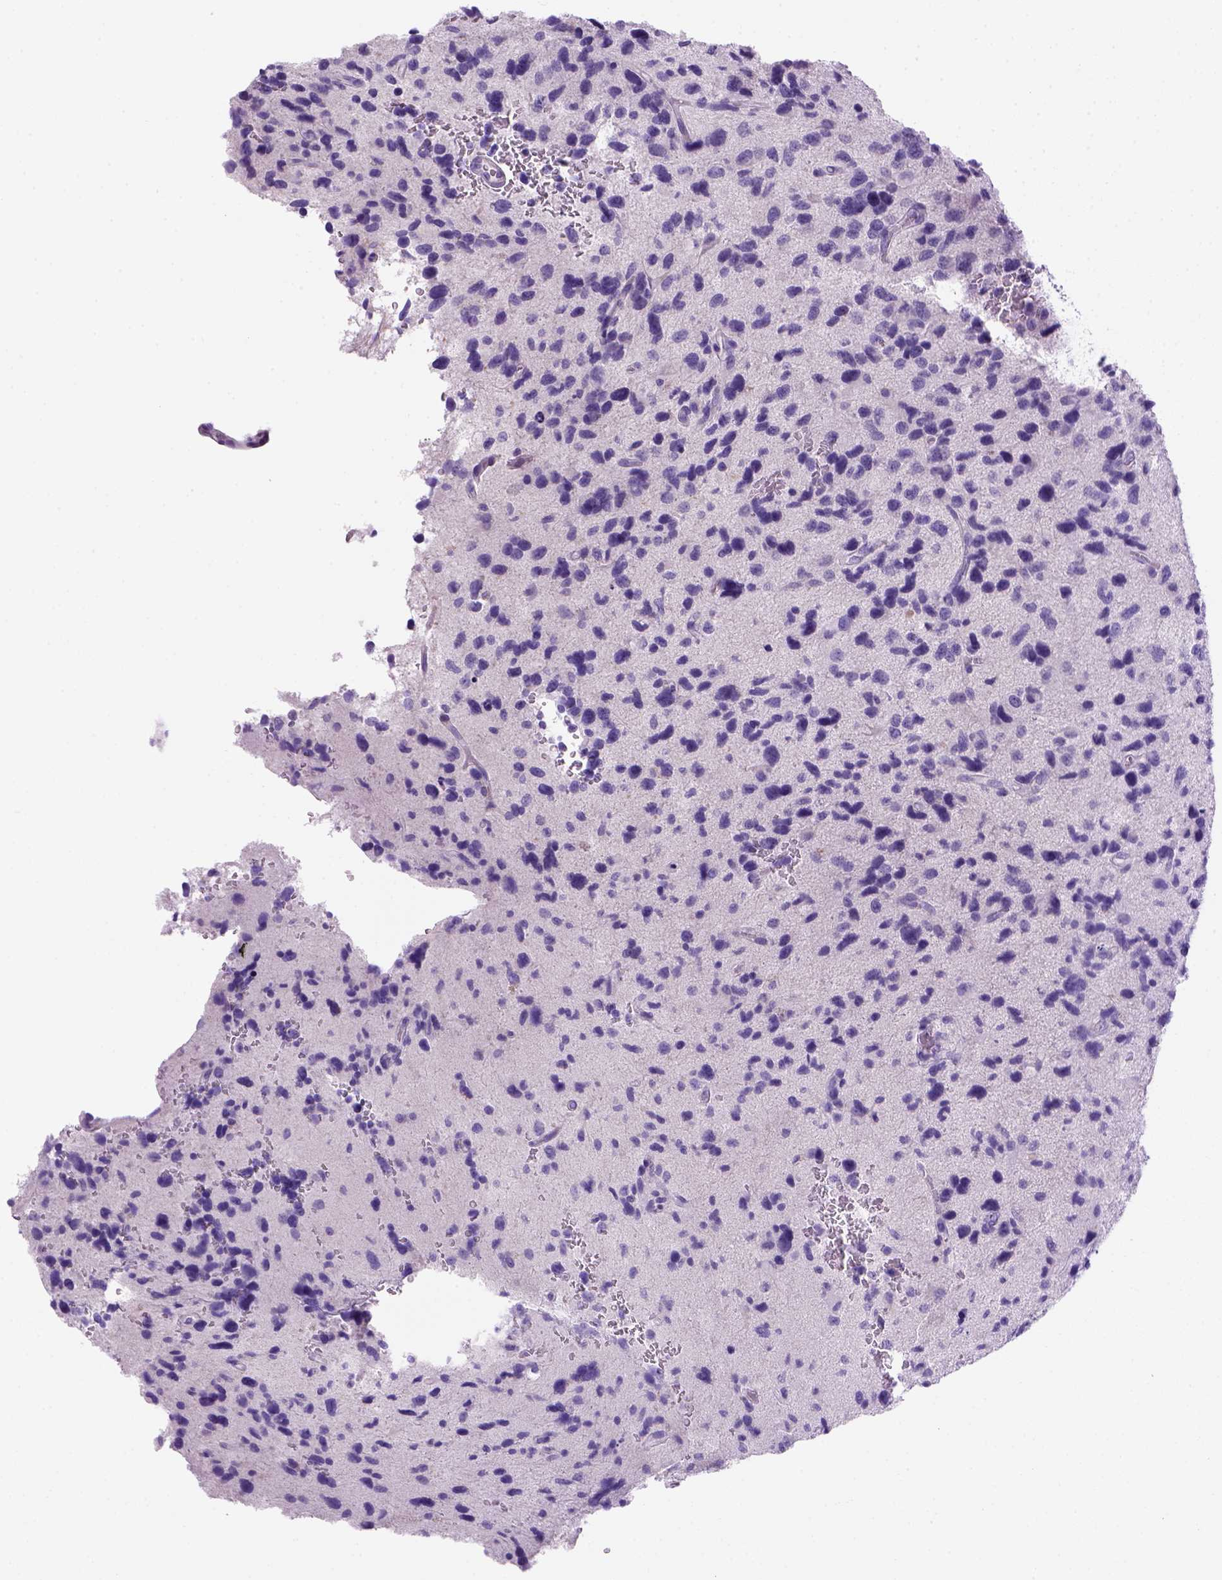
{"staining": {"intensity": "negative", "quantity": "none", "location": "none"}, "tissue": "glioma", "cell_type": "Tumor cells", "image_type": "cancer", "snomed": [{"axis": "morphology", "description": "Glioma, malignant, NOS"}, {"axis": "morphology", "description": "Glioma, malignant, High grade"}, {"axis": "topography", "description": "Brain"}], "caption": "Glioma (malignant) was stained to show a protein in brown. There is no significant positivity in tumor cells.", "gene": "ARHGEF33", "patient": {"sex": "female", "age": 71}}